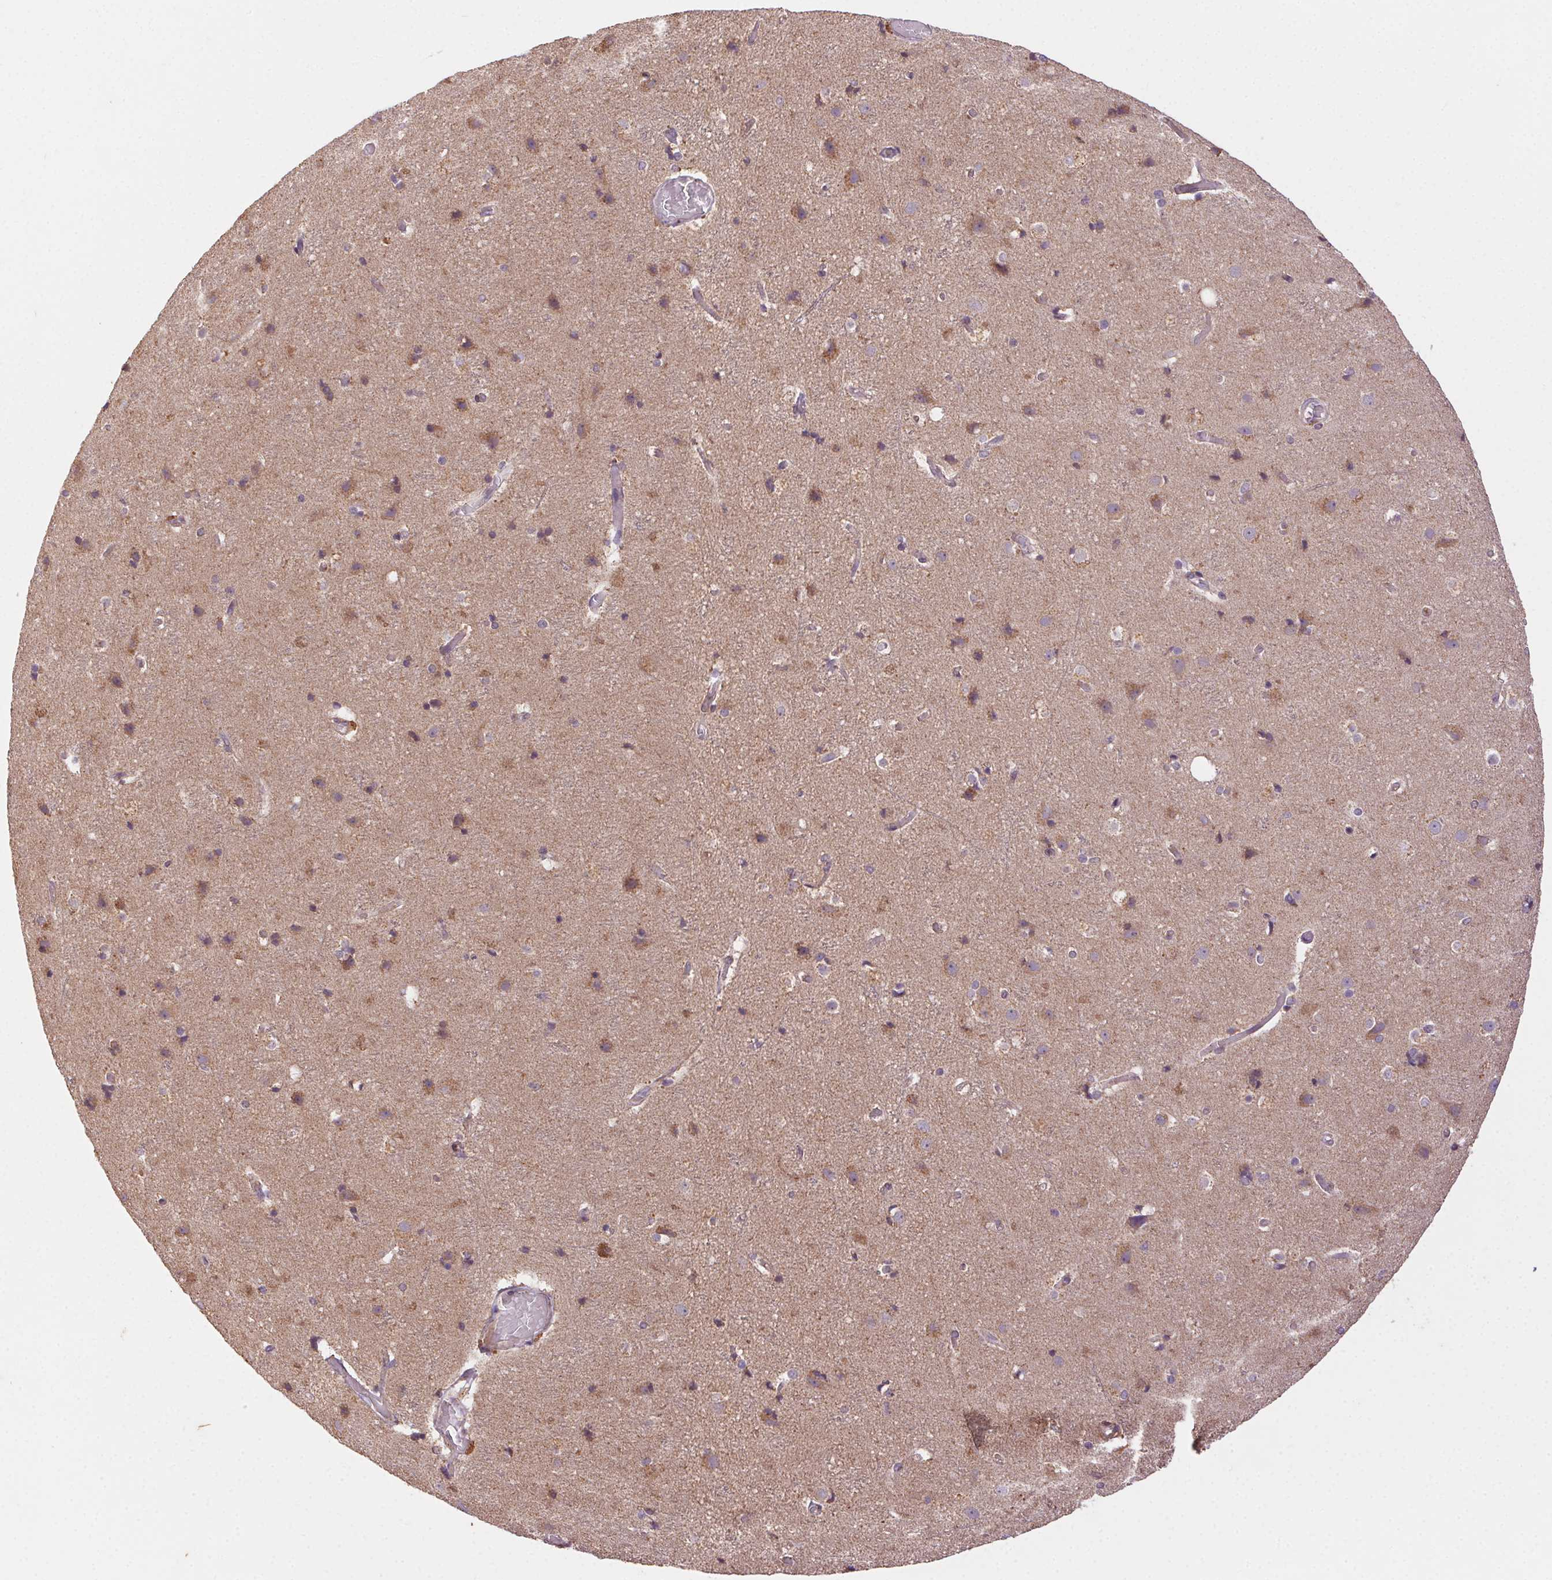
{"staining": {"intensity": "weak", "quantity": "<25%", "location": "cytoplasmic/membranous"}, "tissue": "cerebral cortex", "cell_type": "Endothelial cells", "image_type": "normal", "snomed": [{"axis": "morphology", "description": "Normal tissue, NOS"}, {"axis": "topography", "description": "Cerebral cortex"}], "caption": "Immunohistochemistry (IHC) of unremarkable human cerebral cortex demonstrates no staining in endothelial cells. The staining was performed using DAB (3,3'-diaminobenzidine) to visualize the protein expression in brown, while the nuclei were stained in blue with hematoxylin (Magnification: 20x).", "gene": "FNBP1L", "patient": {"sex": "female", "age": 52}}